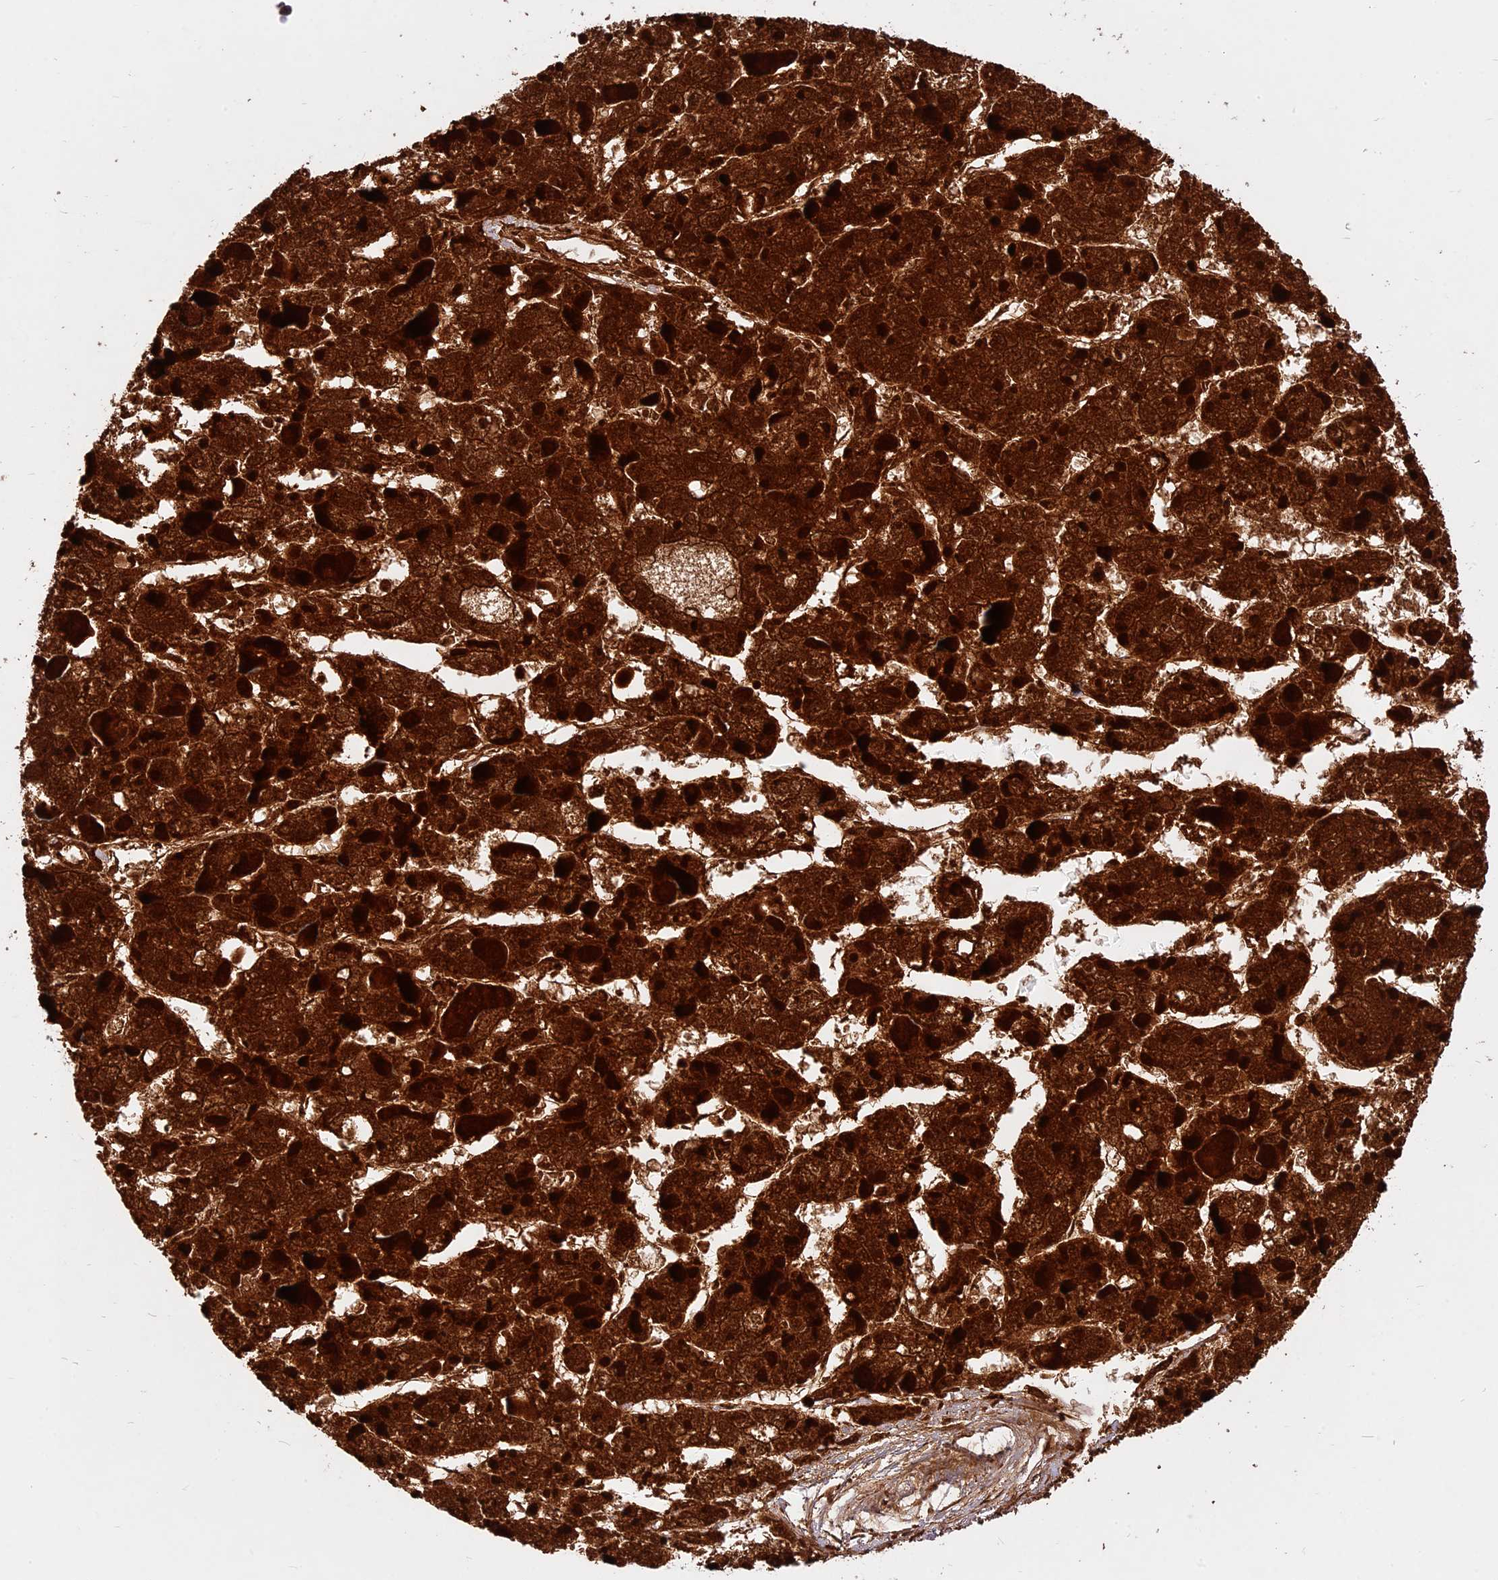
{"staining": {"intensity": "strong", "quantity": ">75%", "location": "cytoplasmic/membranous"}, "tissue": "liver cancer", "cell_type": "Tumor cells", "image_type": "cancer", "snomed": [{"axis": "morphology", "description": "Carcinoma, Hepatocellular, NOS"}, {"axis": "topography", "description": "Liver"}], "caption": "The photomicrograph displays staining of hepatocellular carcinoma (liver), revealing strong cytoplasmic/membranous protein staining (brown color) within tumor cells.", "gene": "COX17", "patient": {"sex": "female", "age": 73}}